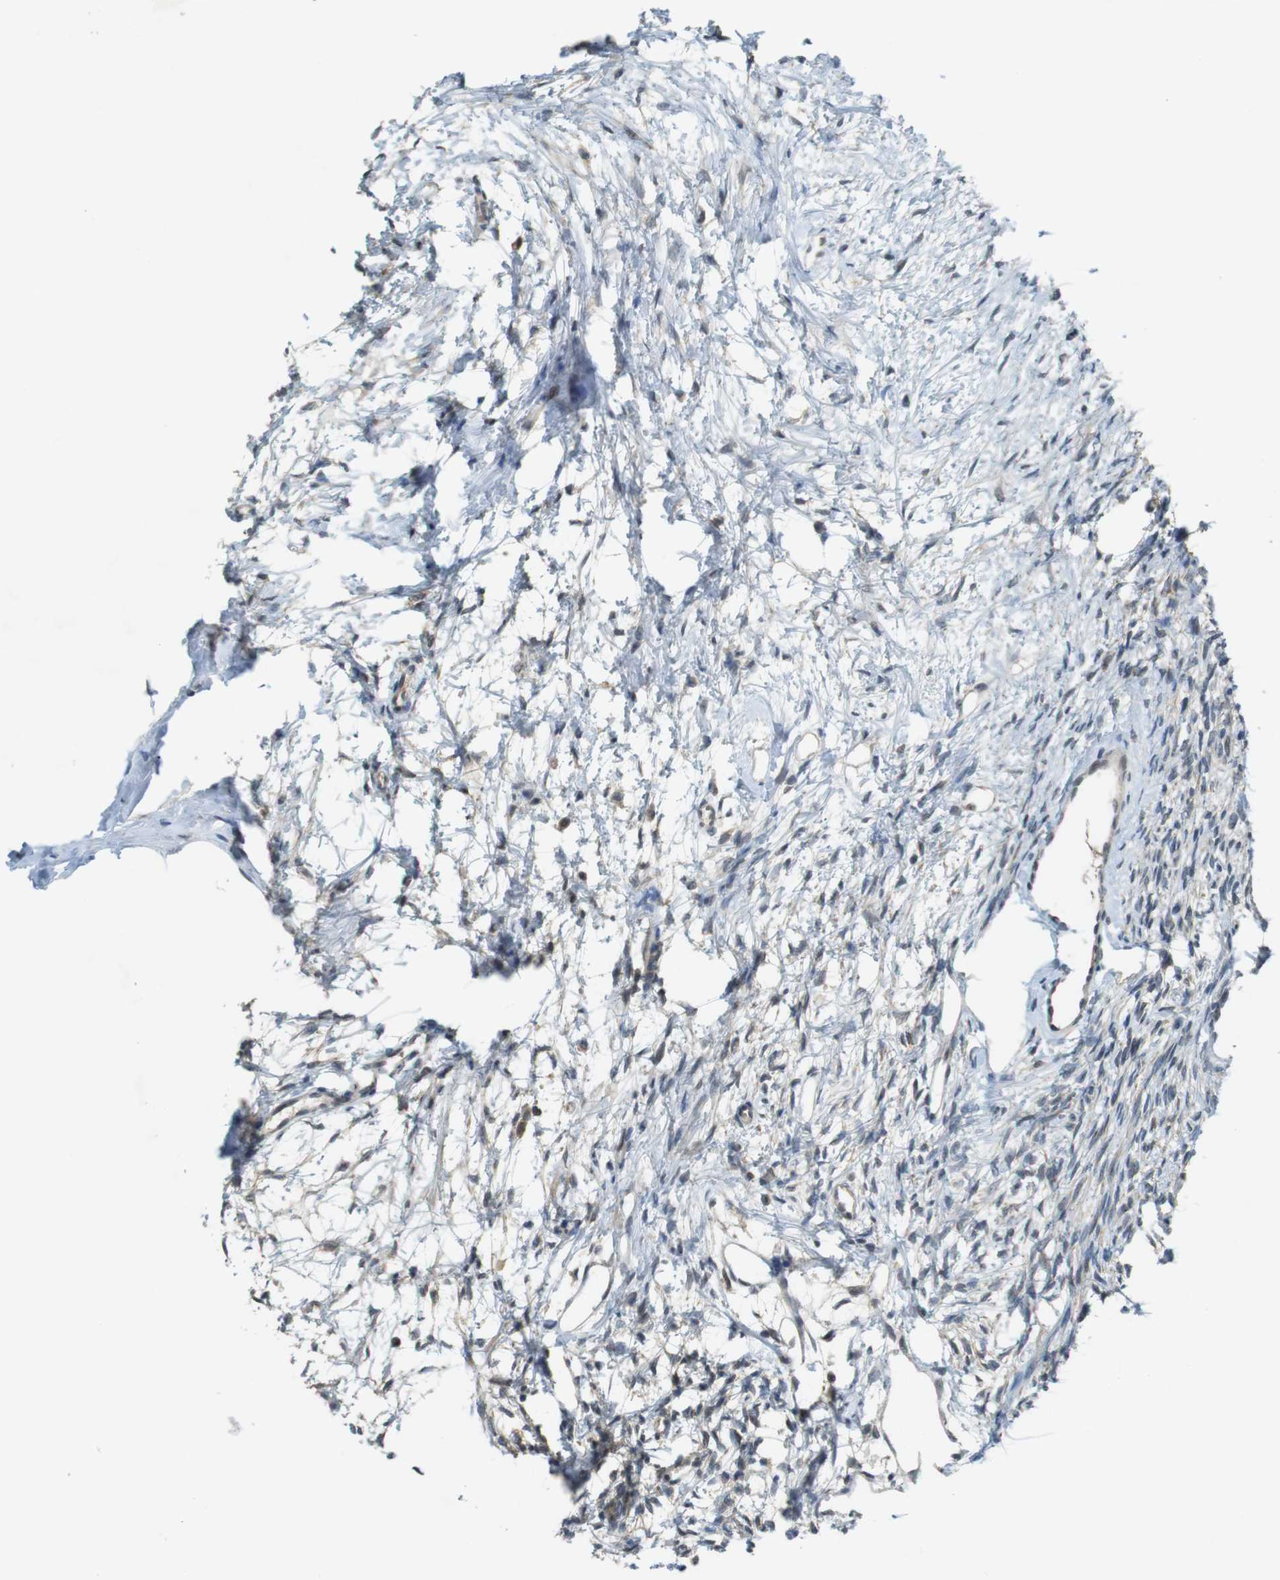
{"staining": {"intensity": "weak", "quantity": "<25%", "location": "nuclear"}, "tissue": "ovary", "cell_type": "Ovarian stroma cells", "image_type": "normal", "snomed": [{"axis": "morphology", "description": "Normal tissue, NOS"}, {"axis": "topography", "description": "Ovary"}], "caption": "This image is of benign ovary stained with immunohistochemistry to label a protein in brown with the nuclei are counter-stained blue. There is no staining in ovarian stroma cells.", "gene": "MAPKAPK5", "patient": {"sex": "female", "age": 33}}